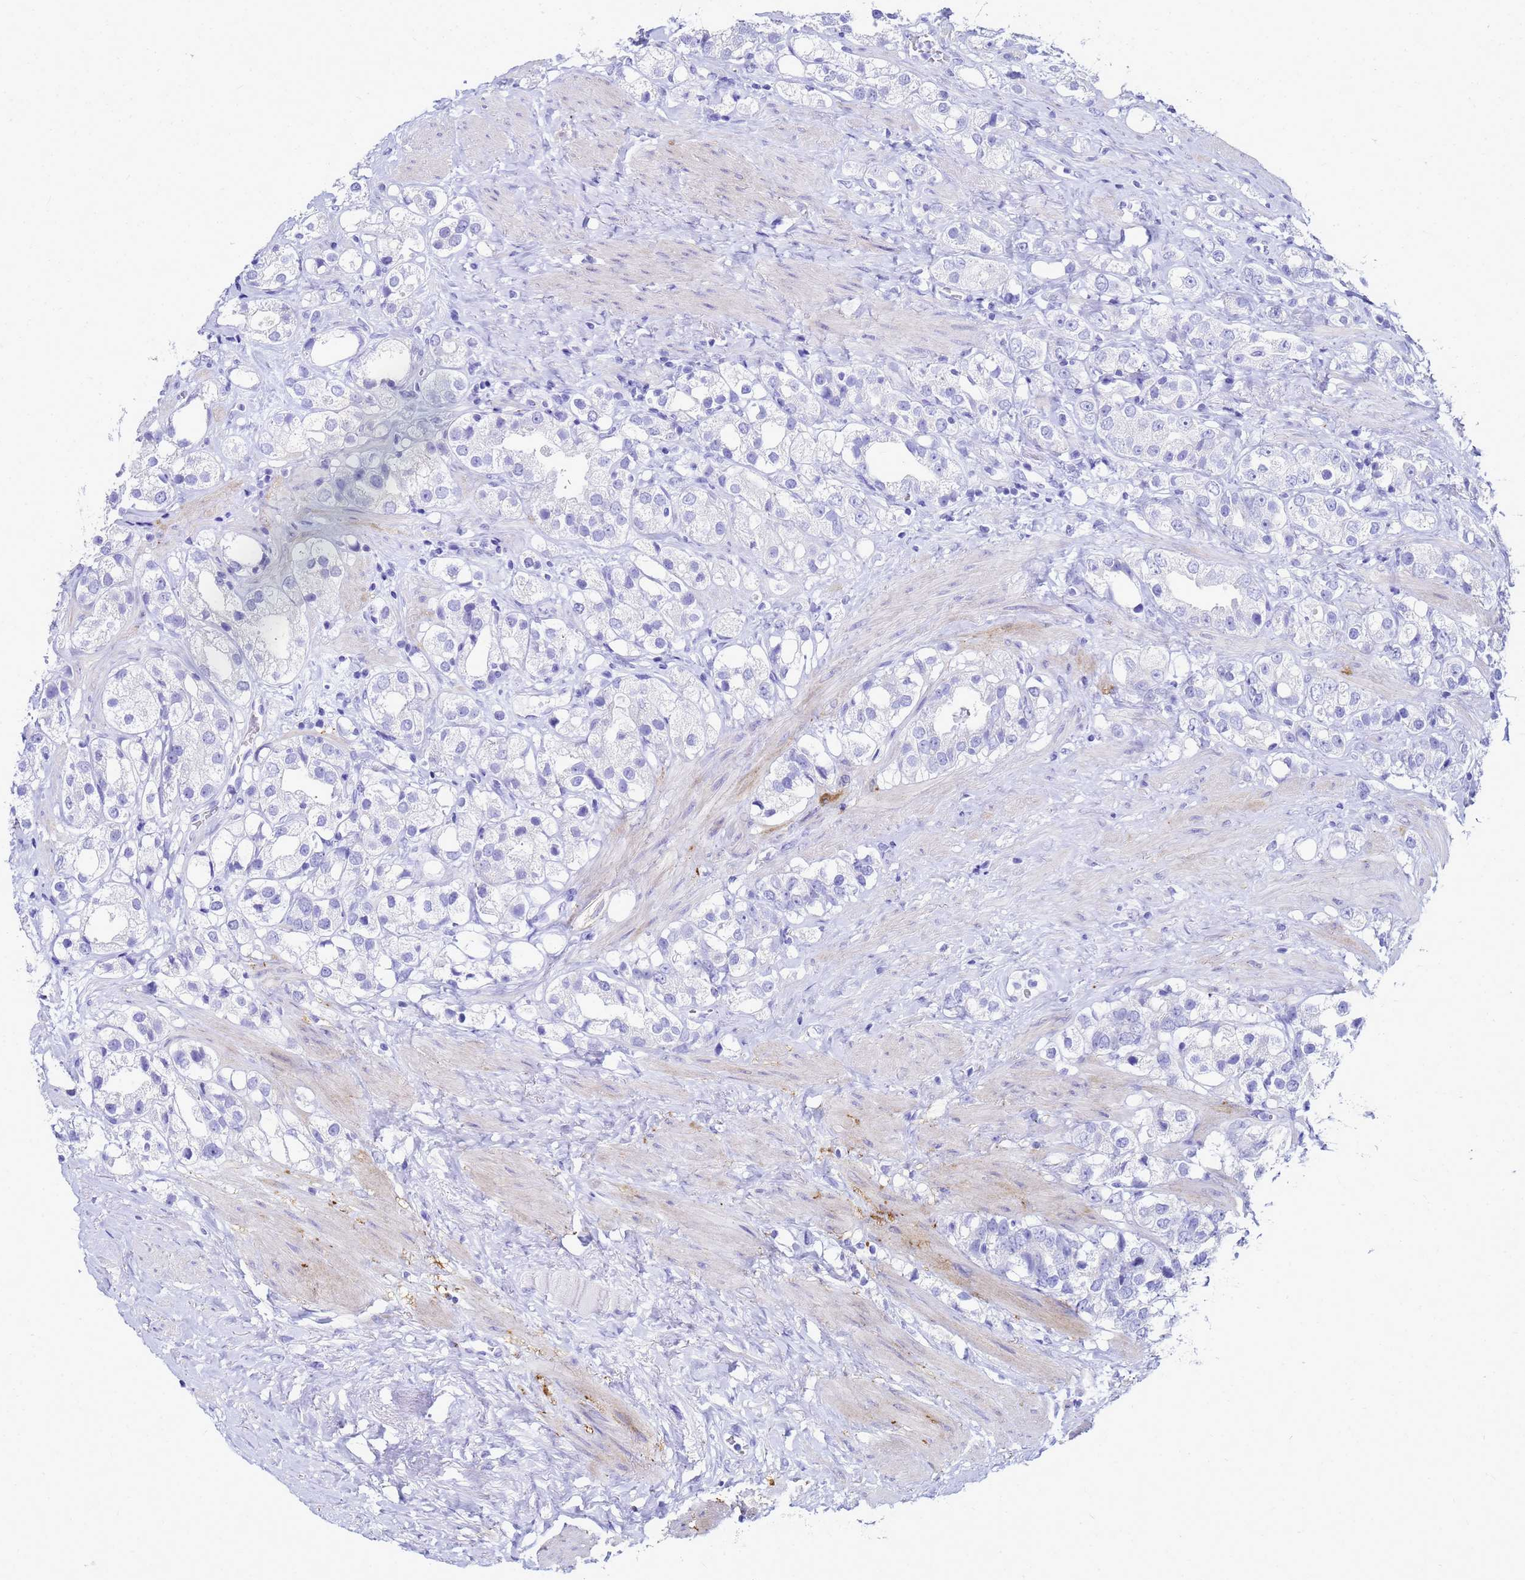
{"staining": {"intensity": "negative", "quantity": "none", "location": "none"}, "tissue": "prostate cancer", "cell_type": "Tumor cells", "image_type": "cancer", "snomed": [{"axis": "morphology", "description": "Adenocarcinoma, NOS"}, {"axis": "topography", "description": "Prostate"}], "caption": "Tumor cells are negative for brown protein staining in prostate cancer (adenocarcinoma).", "gene": "CKB", "patient": {"sex": "male", "age": 79}}